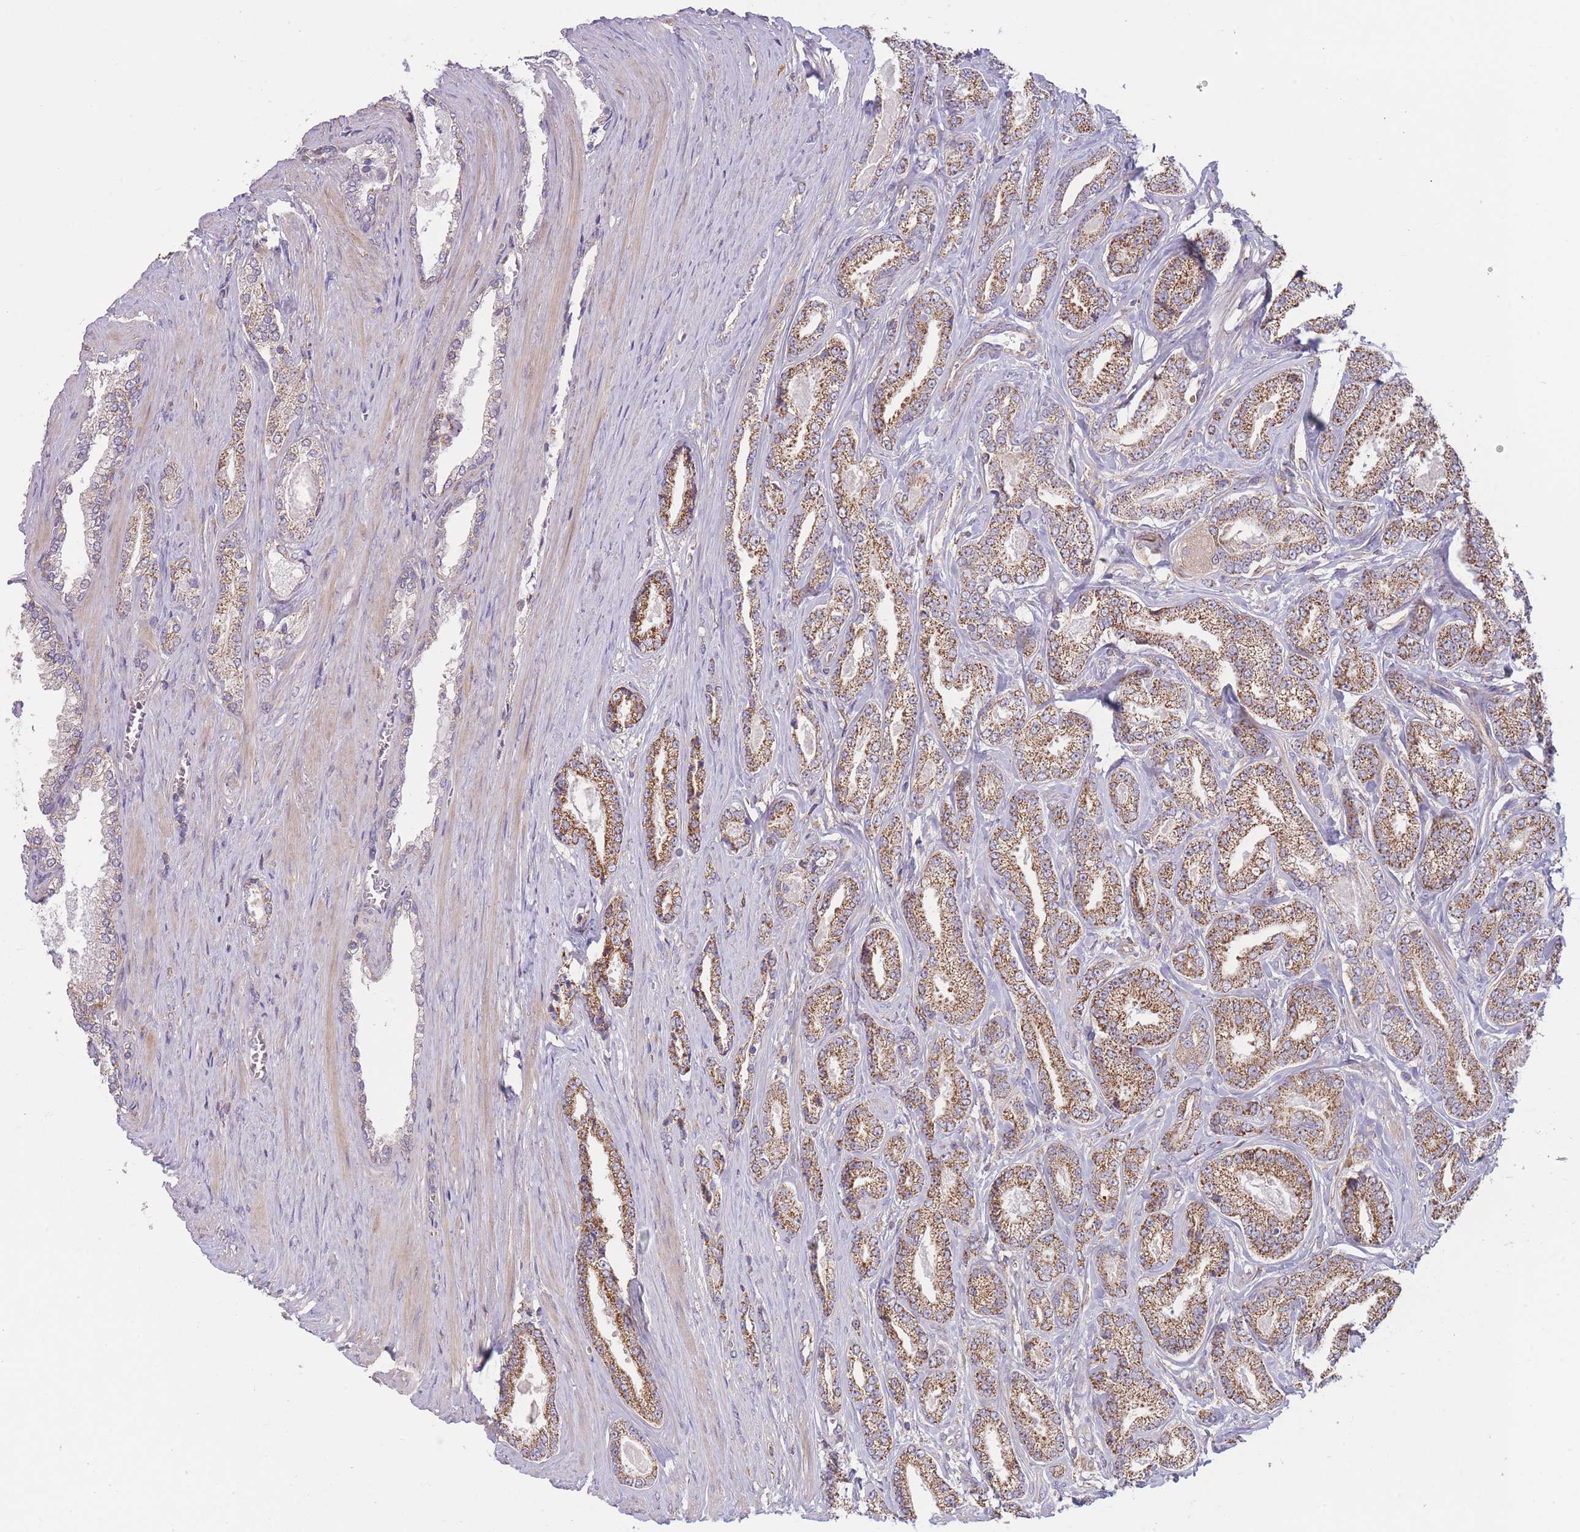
{"staining": {"intensity": "moderate", "quantity": ">75%", "location": "cytoplasmic/membranous"}, "tissue": "prostate cancer", "cell_type": "Tumor cells", "image_type": "cancer", "snomed": [{"axis": "morphology", "description": "Adenocarcinoma, NOS"}, {"axis": "topography", "description": "Prostate and seminal vesicle, NOS"}], "caption": "Protein expression analysis of prostate cancer (adenocarcinoma) exhibits moderate cytoplasmic/membranous positivity in about >75% of tumor cells.", "gene": "SLC25A42", "patient": {"sex": "male", "age": 76}}